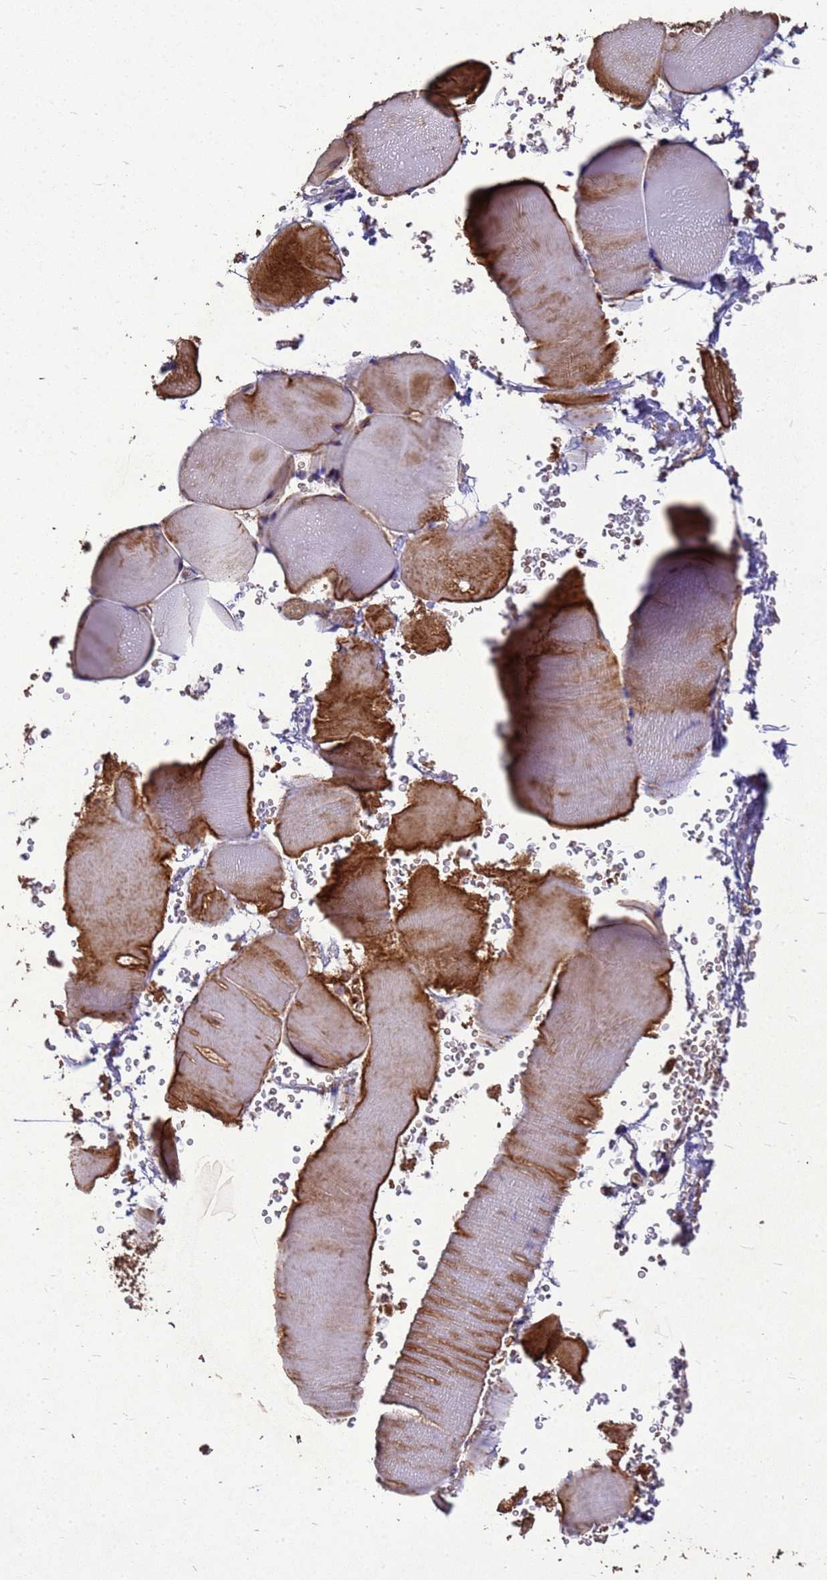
{"staining": {"intensity": "strong", "quantity": ">75%", "location": "cytoplasmic/membranous"}, "tissue": "skeletal muscle", "cell_type": "Myocytes", "image_type": "normal", "snomed": [{"axis": "morphology", "description": "Normal tissue, NOS"}, {"axis": "topography", "description": "Skeletal muscle"}], "caption": "Skeletal muscle stained with DAB (3,3'-diaminobenzidine) immunohistochemistry exhibits high levels of strong cytoplasmic/membranous staining in about >75% of myocytes. The protein of interest is stained brown, and the nuclei are stained in blue (DAB IHC with brightfield microscopy, high magnification).", "gene": "RSPRY1", "patient": {"sex": "male", "age": 62}}